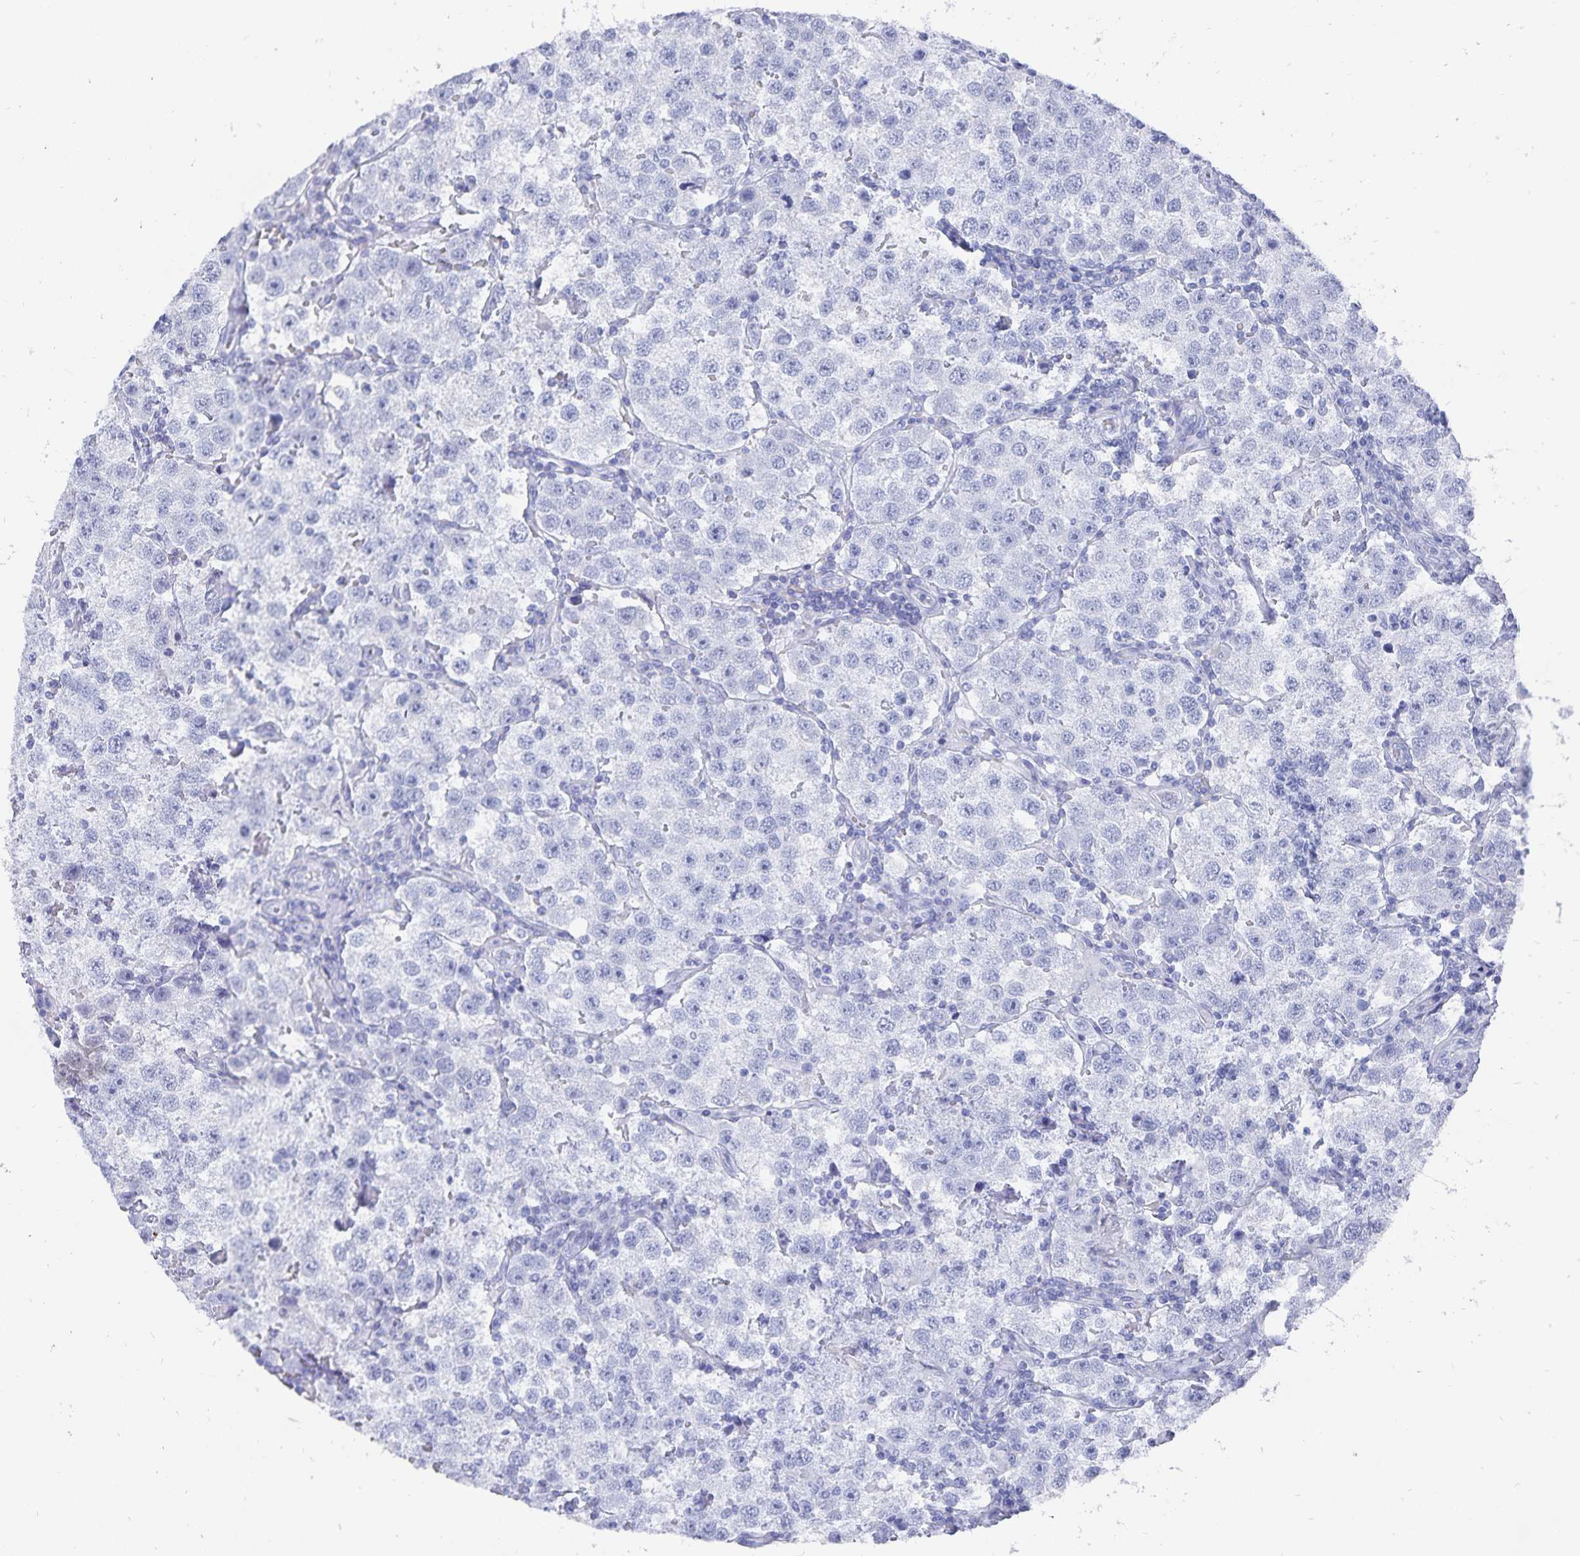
{"staining": {"intensity": "negative", "quantity": "none", "location": "none"}, "tissue": "testis cancer", "cell_type": "Tumor cells", "image_type": "cancer", "snomed": [{"axis": "morphology", "description": "Seminoma, NOS"}, {"axis": "topography", "description": "Testis"}], "caption": "Tumor cells show no significant protein expression in seminoma (testis). (IHC, brightfield microscopy, high magnification).", "gene": "ADH1A", "patient": {"sex": "male", "age": 37}}